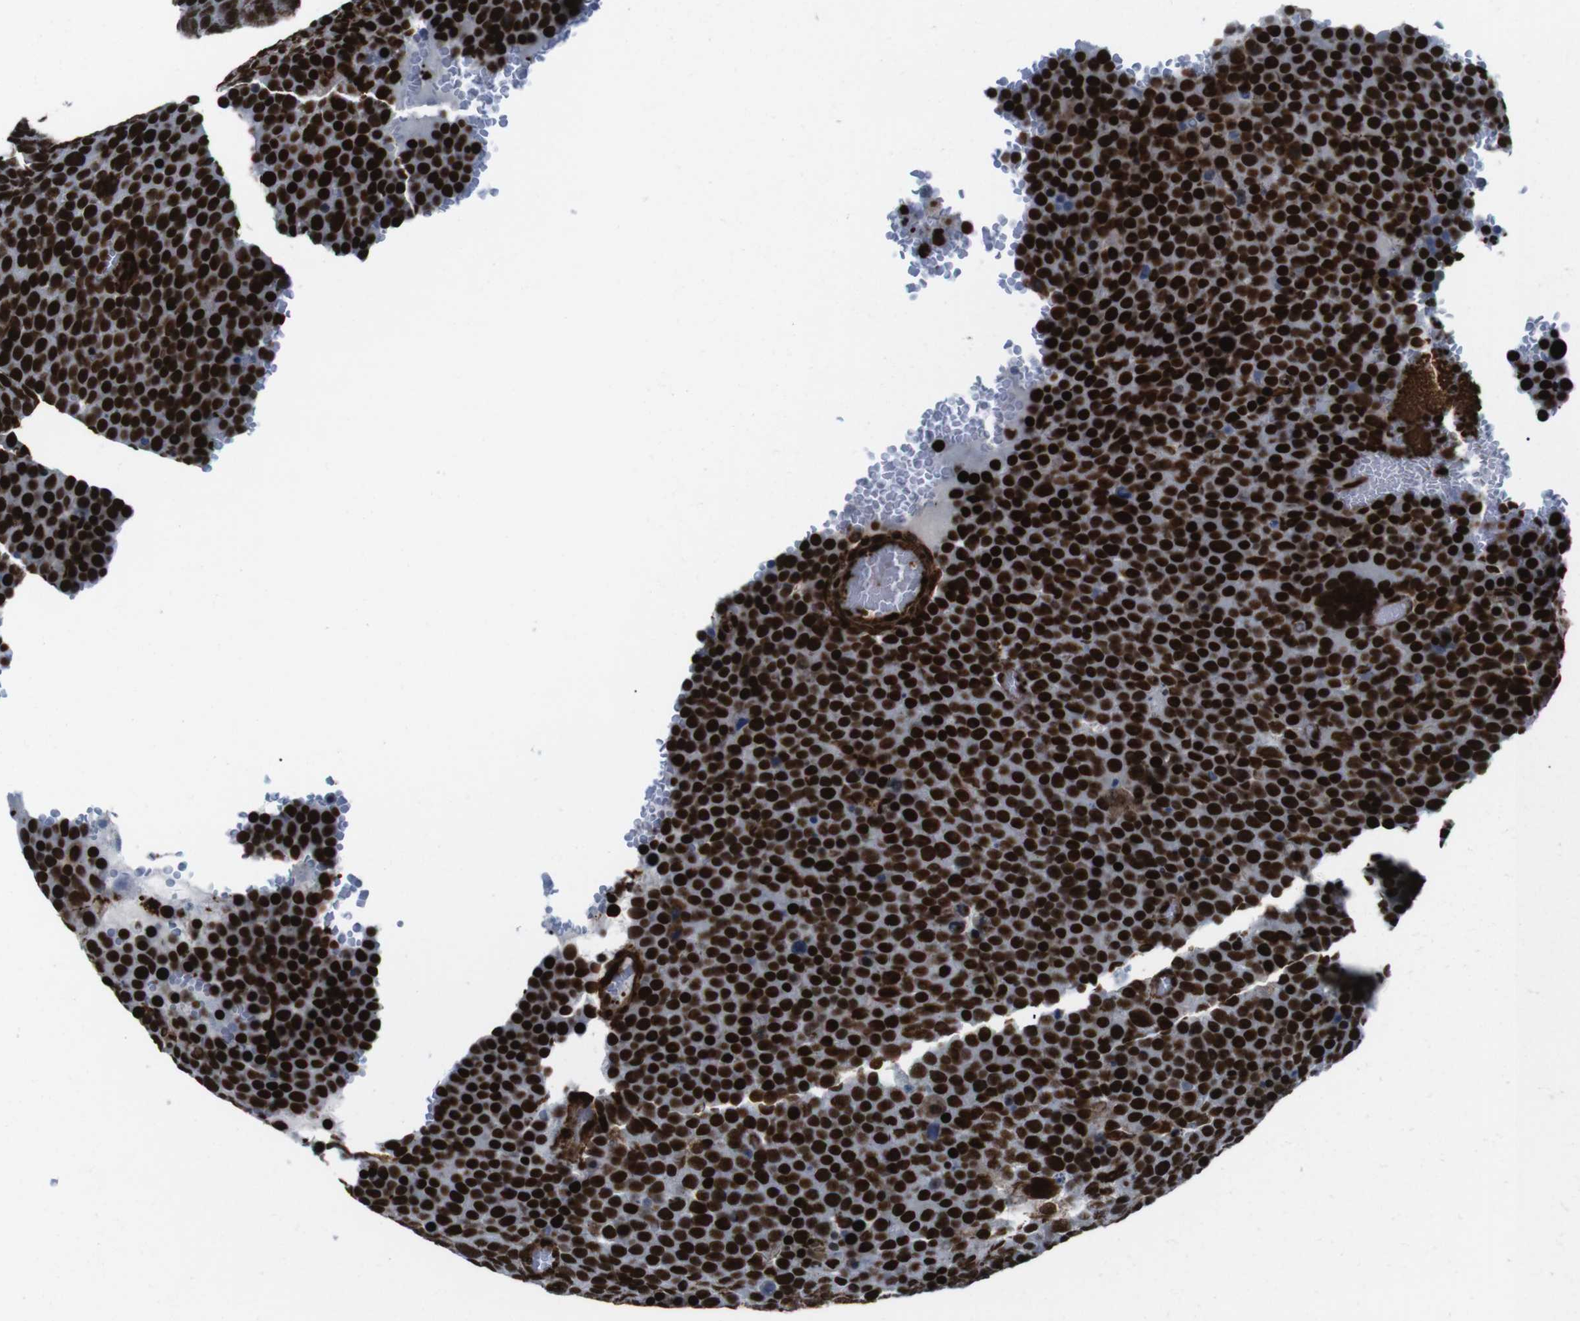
{"staining": {"intensity": "strong", "quantity": ">75%", "location": "nuclear"}, "tissue": "testis cancer", "cell_type": "Tumor cells", "image_type": "cancer", "snomed": [{"axis": "morphology", "description": "Seminoma, NOS"}, {"axis": "topography", "description": "Testis"}], "caption": "Tumor cells exhibit strong nuclear positivity in approximately >75% of cells in testis cancer (seminoma). (DAB (3,3'-diaminobenzidine) = brown stain, brightfield microscopy at high magnification).", "gene": "HNRNPU", "patient": {"sex": "male", "age": 71}}